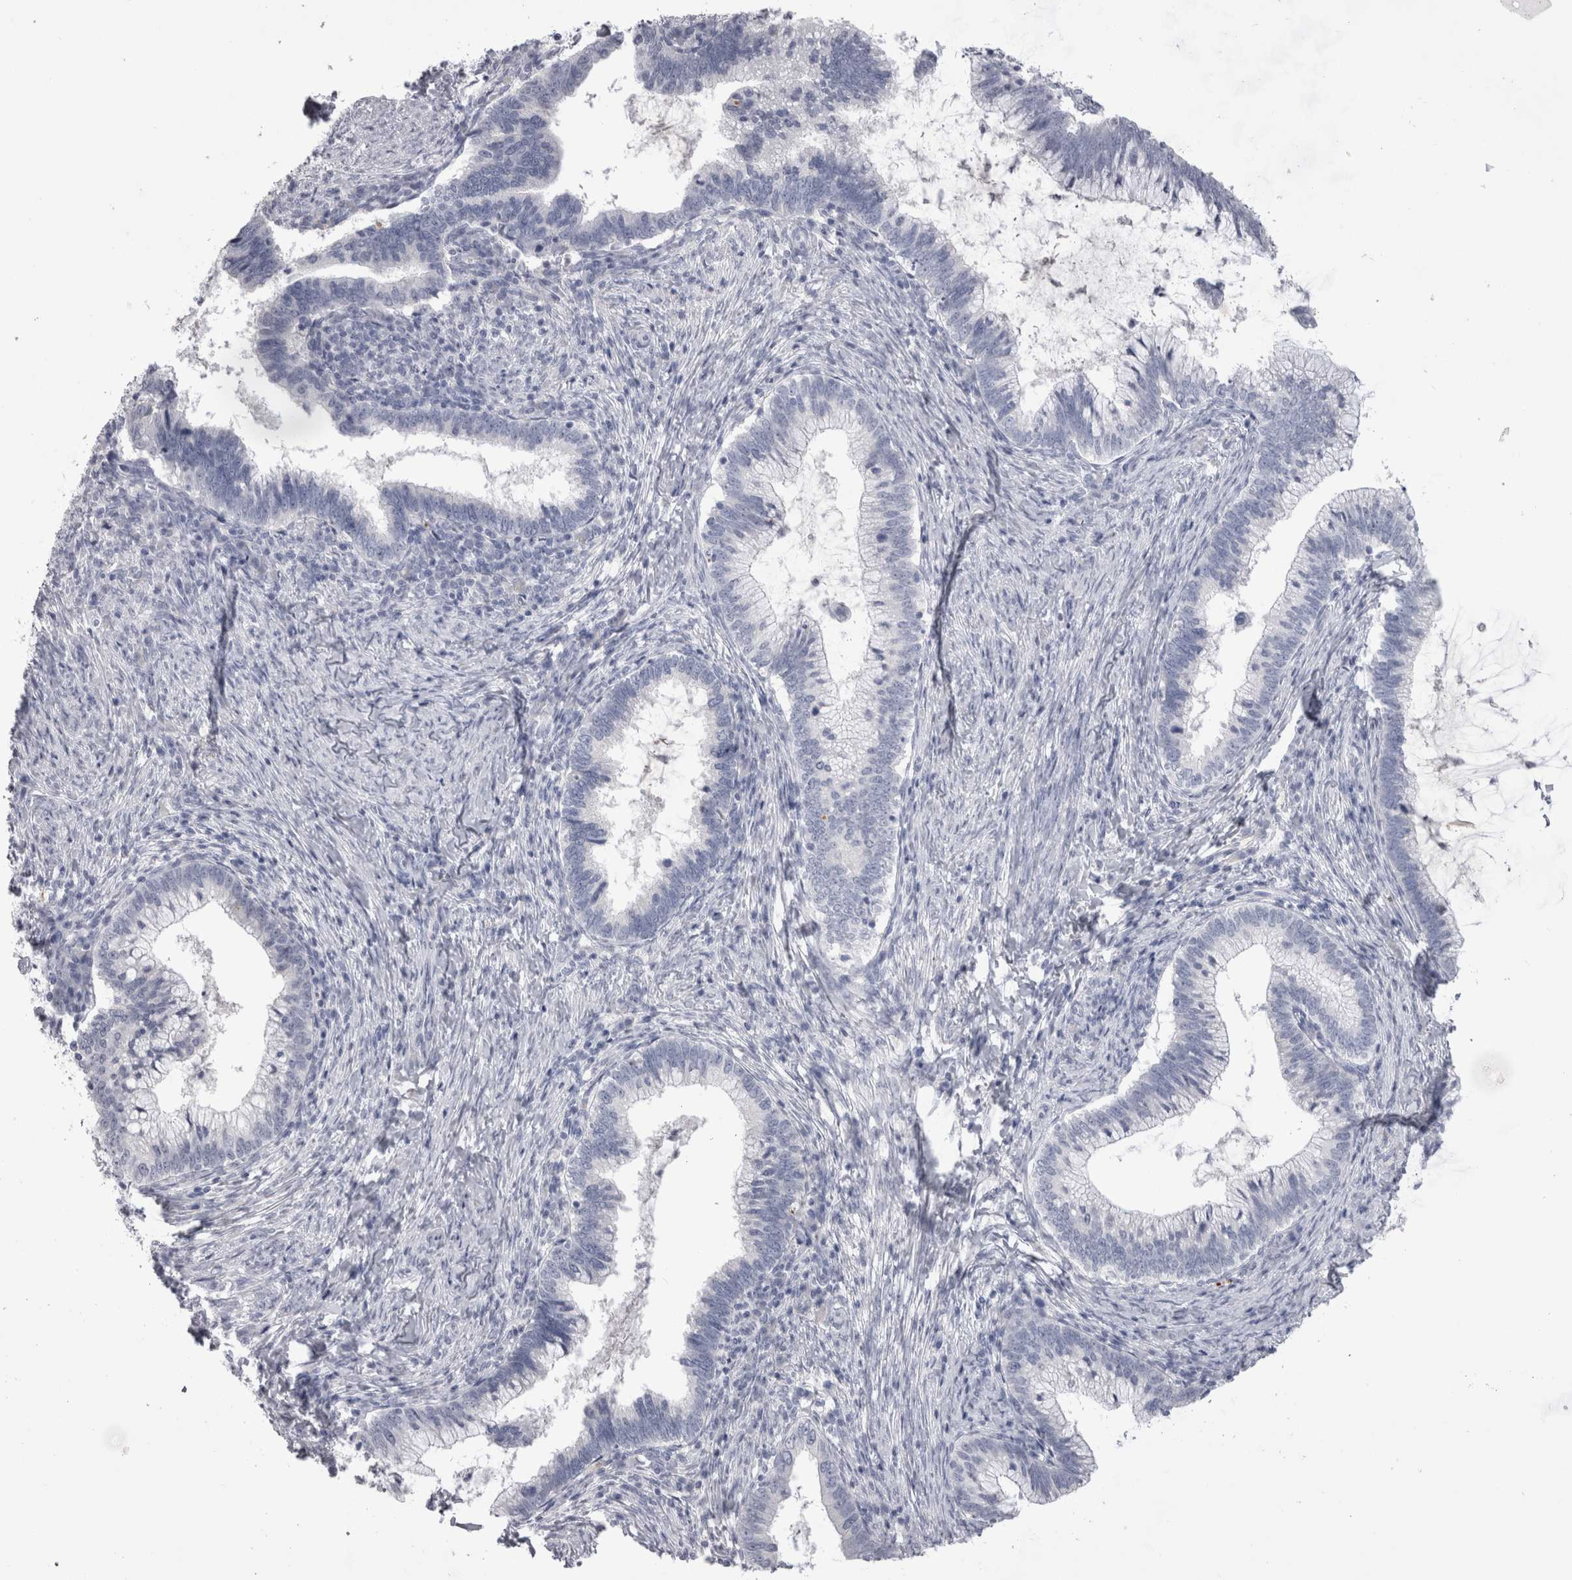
{"staining": {"intensity": "negative", "quantity": "none", "location": "none"}, "tissue": "cervical cancer", "cell_type": "Tumor cells", "image_type": "cancer", "snomed": [{"axis": "morphology", "description": "Adenocarcinoma, NOS"}, {"axis": "topography", "description": "Cervix"}], "caption": "A micrograph of cervical adenocarcinoma stained for a protein shows no brown staining in tumor cells.", "gene": "ADAM2", "patient": {"sex": "female", "age": 36}}